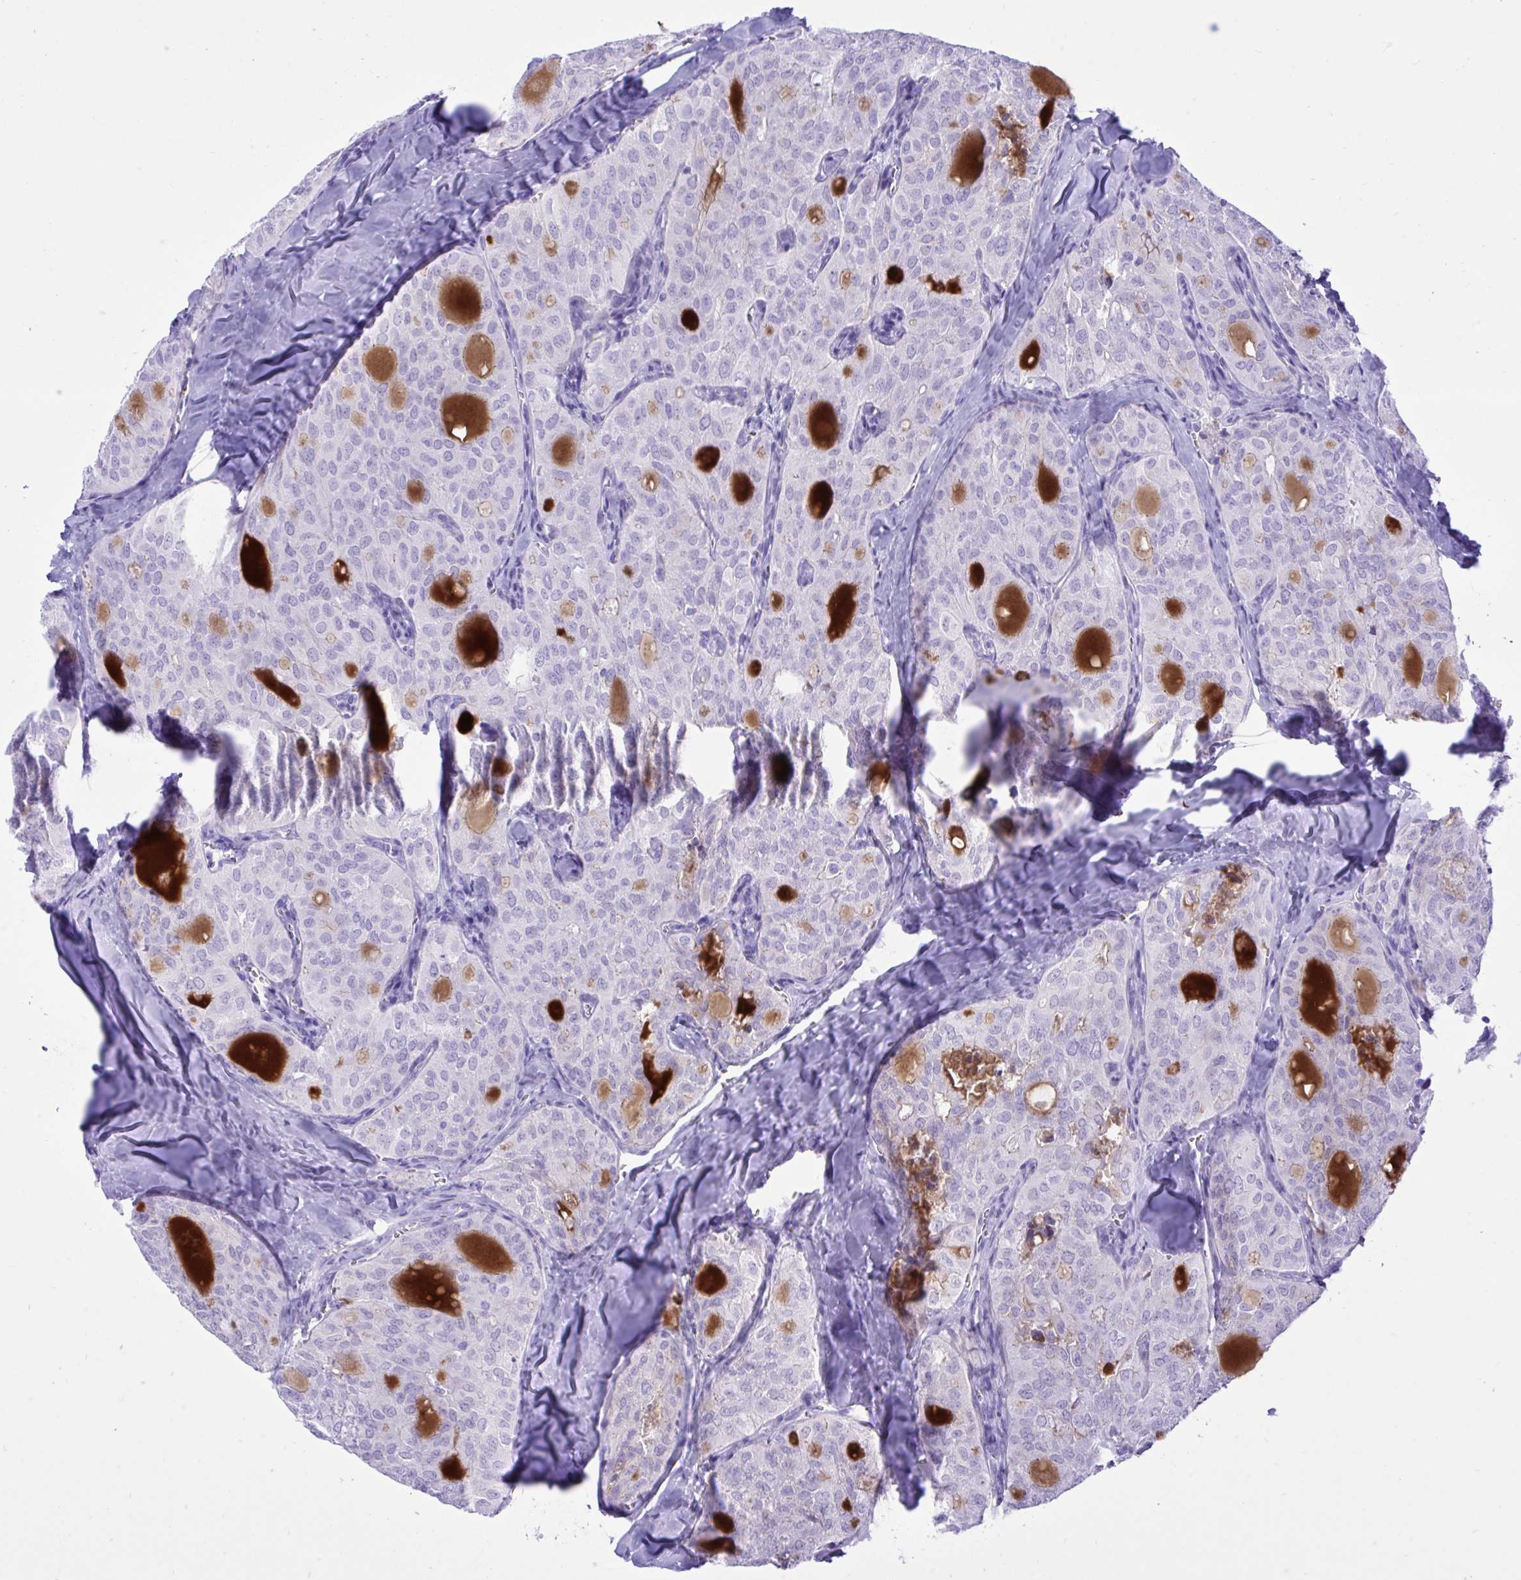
{"staining": {"intensity": "negative", "quantity": "none", "location": "none"}, "tissue": "thyroid cancer", "cell_type": "Tumor cells", "image_type": "cancer", "snomed": [{"axis": "morphology", "description": "Follicular adenoma carcinoma, NOS"}, {"axis": "topography", "description": "Thyroid gland"}], "caption": "Thyroid cancer (follicular adenoma carcinoma) stained for a protein using immunohistochemistry (IHC) reveals no expression tumor cells.", "gene": "BEX5", "patient": {"sex": "male", "age": 75}}